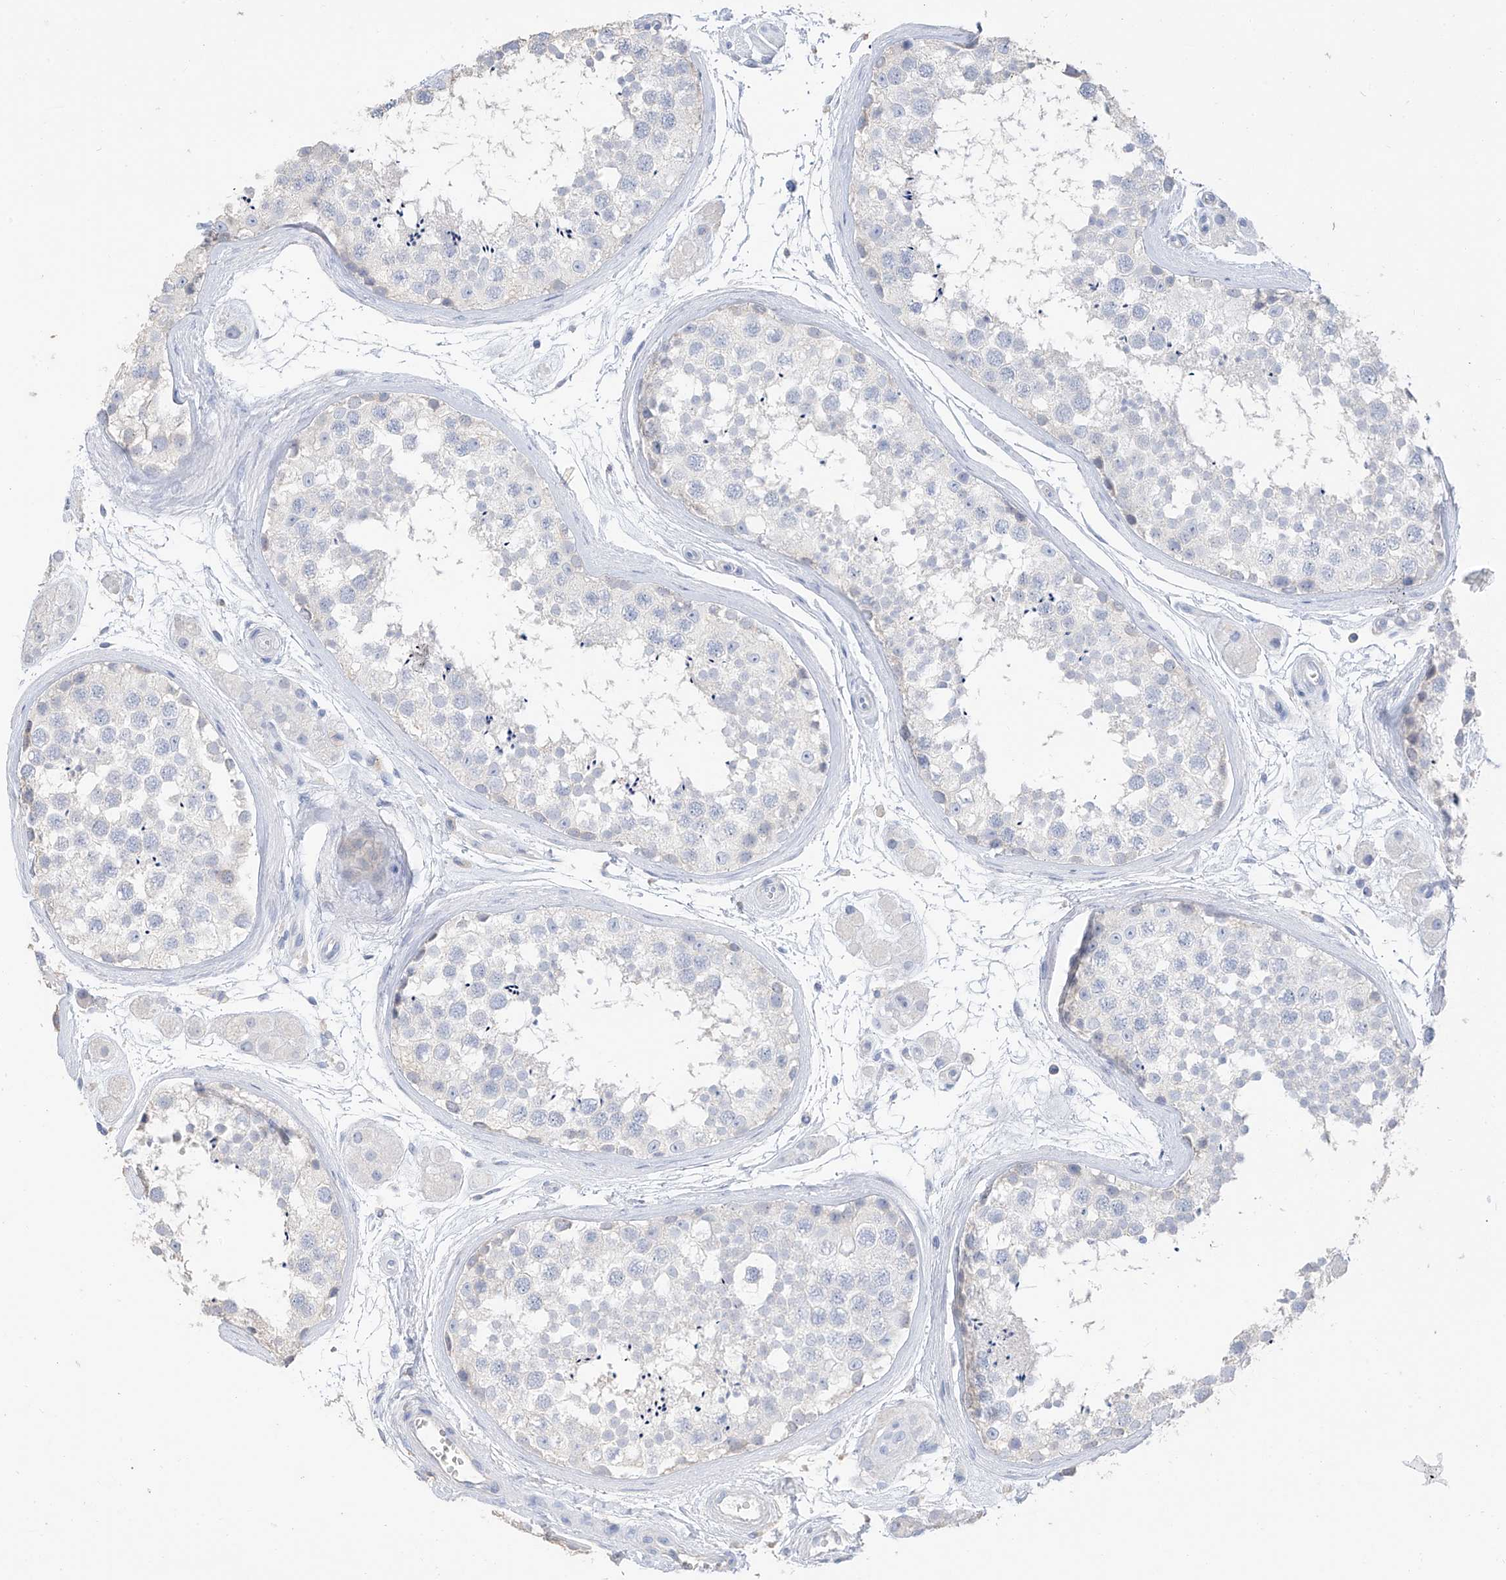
{"staining": {"intensity": "negative", "quantity": "none", "location": "none"}, "tissue": "testis", "cell_type": "Cells in seminiferous ducts", "image_type": "normal", "snomed": [{"axis": "morphology", "description": "Normal tissue, NOS"}, {"axis": "topography", "description": "Testis"}], "caption": "A photomicrograph of testis stained for a protein exhibits no brown staining in cells in seminiferous ducts.", "gene": "PAFAH1B3", "patient": {"sex": "male", "age": 56}}